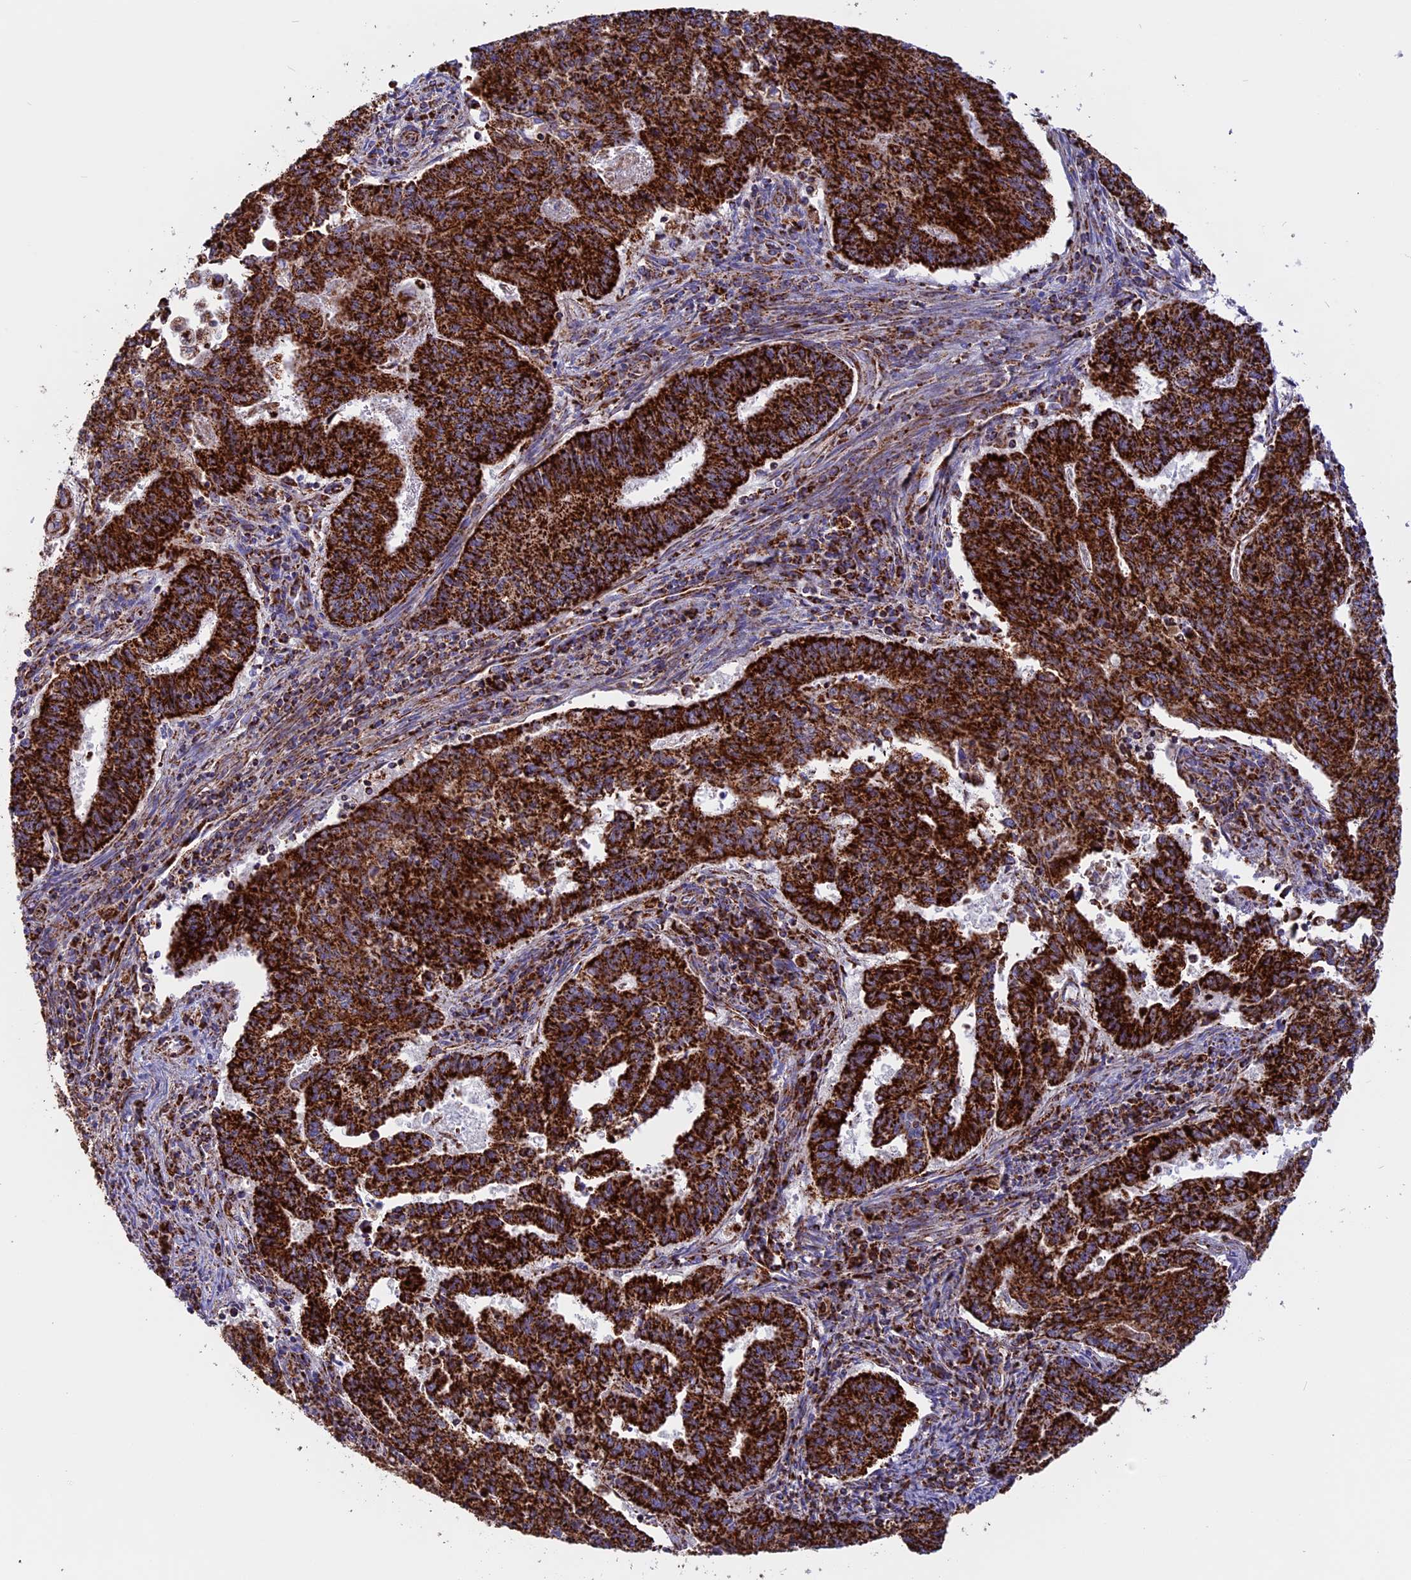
{"staining": {"intensity": "strong", "quantity": ">75%", "location": "cytoplasmic/membranous"}, "tissue": "endometrial cancer", "cell_type": "Tumor cells", "image_type": "cancer", "snomed": [{"axis": "morphology", "description": "Adenocarcinoma, NOS"}, {"axis": "topography", "description": "Endometrium"}], "caption": "Immunohistochemical staining of human endometrial cancer (adenocarcinoma) exhibits strong cytoplasmic/membranous protein expression in about >75% of tumor cells. (DAB IHC with brightfield microscopy, high magnification).", "gene": "UQCRB", "patient": {"sex": "female", "age": 59}}